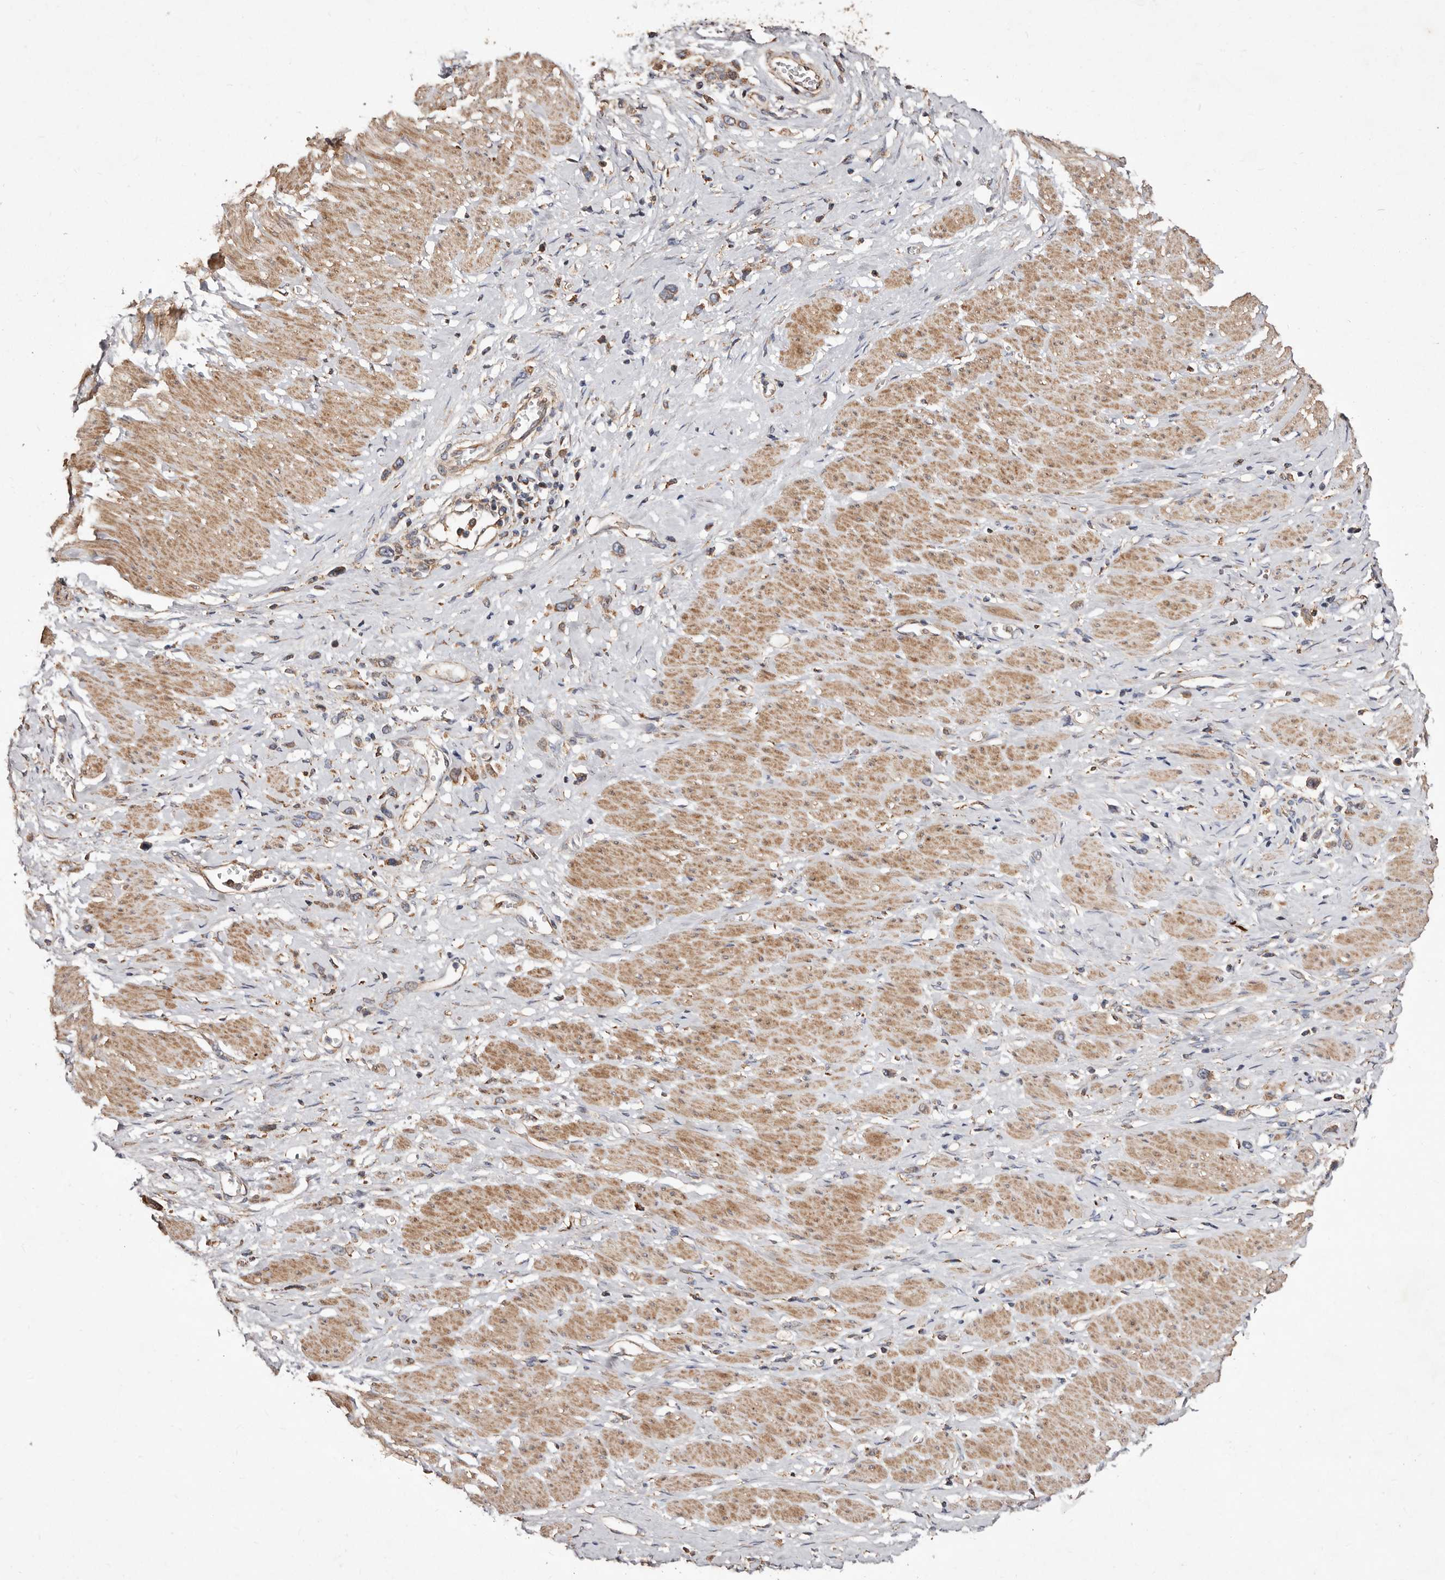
{"staining": {"intensity": "weak", "quantity": "25%-75%", "location": "cytoplasmic/membranous"}, "tissue": "stomach cancer", "cell_type": "Tumor cells", "image_type": "cancer", "snomed": [{"axis": "morphology", "description": "Adenocarcinoma, NOS"}, {"axis": "topography", "description": "Stomach"}], "caption": "Stomach cancer (adenocarcinoma) stained with a brown dye reveals weak cytoplasmic/membranous positive positivity in about 25%-75% of tumor cells.", "gene": "STEAP2", "patient": {"sex": "female", "age": 65}}